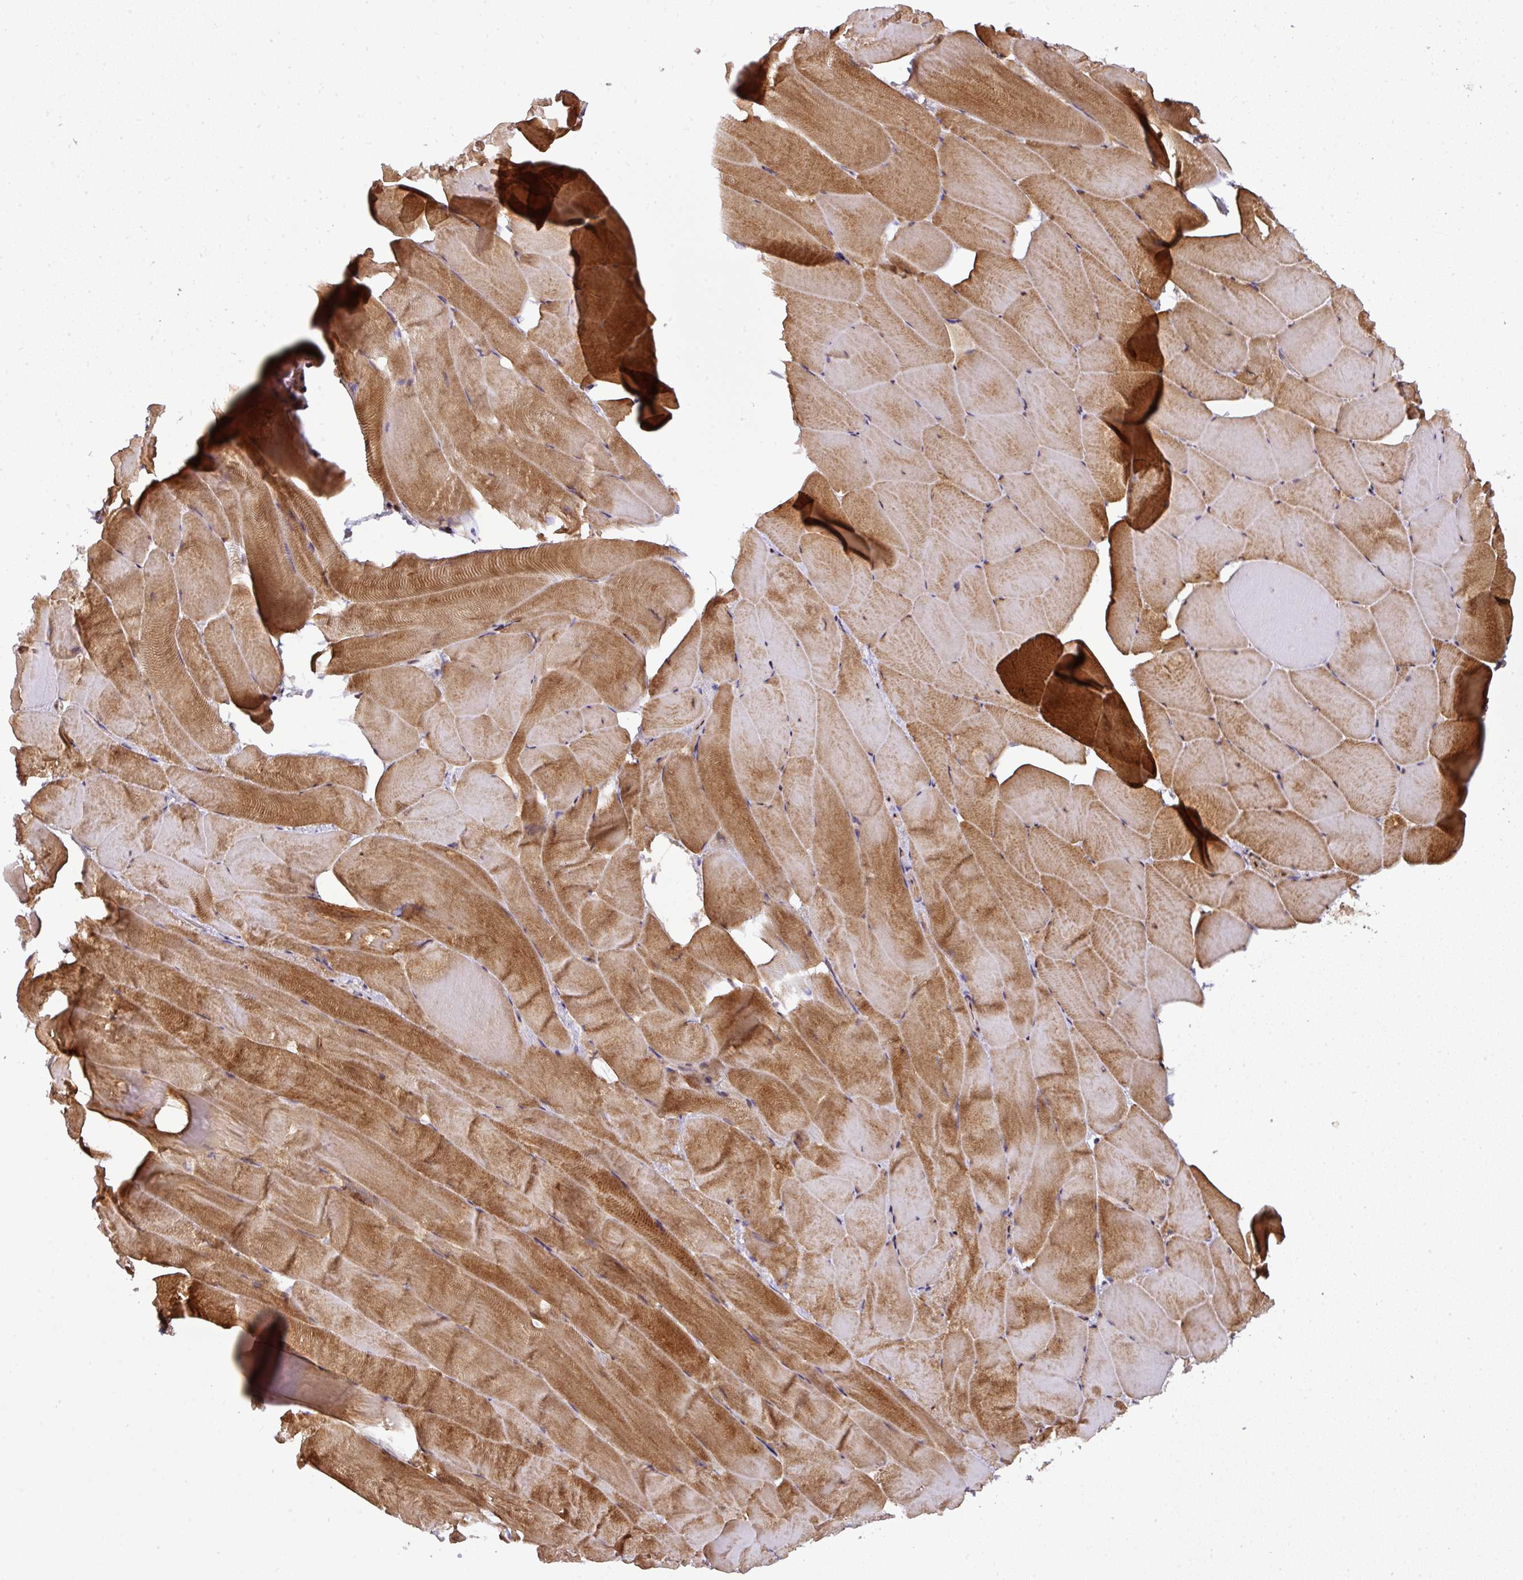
{"staining": {"intensity": "strong", "quantity": ">75%", "location": "cytoplasmic/membranous"}, "tissue": "skeletal muscle", "cell_type": "Myocytes", "image_type": "normal", "snomed": [{"axis": "morphology", "description": "Normal tissue, NOS"}, {"axis": "topography", "description": "Skeletal muscle"}], "caption": "Skeletal muscle was stained to show a protein in brown. There is high levels of strong cytoplasmic/membranous expression in approximately >75% of myocytes. The protein is stained brown, and the nuclei are stained in blue (DAB (3,3'-diaminobenzidine) IHC with brightfield microscopy, high magnification).", "gene": "MYSM1", "patient": {"sex": "female", "age": 64}}